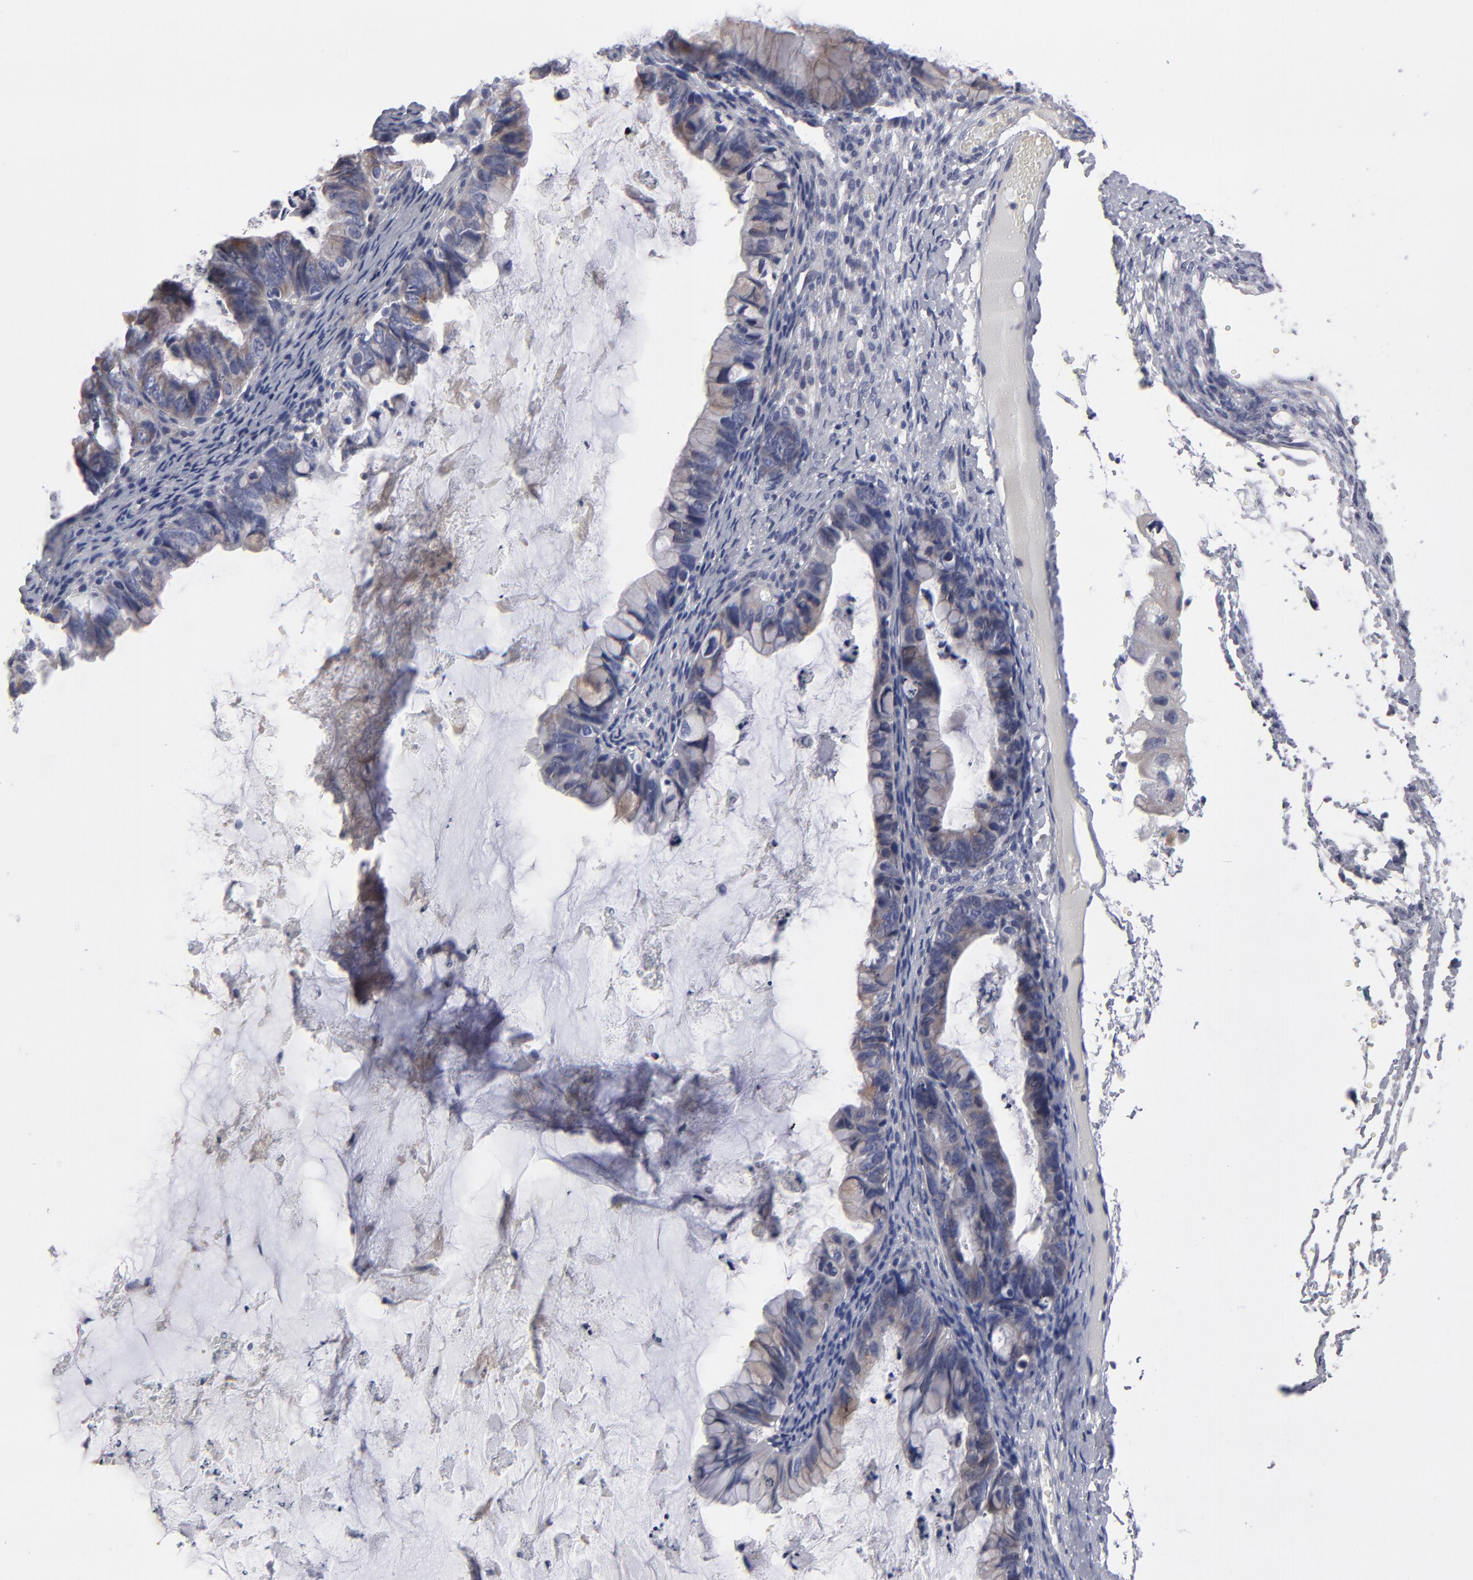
{"staining": {"intensity": "weak", "quantity": "<25%", "location": "cytoplasmic/membranous"}, "tissue": "ovarian cancer", "cell_type": "Tumor cells", "image_type": "cancer", "snomed": [{"axis": "morphology", "description": "Cystadenocarcinoma, mucinous, NOS"}, {"axis": "topography", "description": "Ovary"}], "caption": "There is no significant staining in tumor cells of ovarian cancer.", "gene": "CCDC80", "patient": {"sex": "female", "age": 36}}